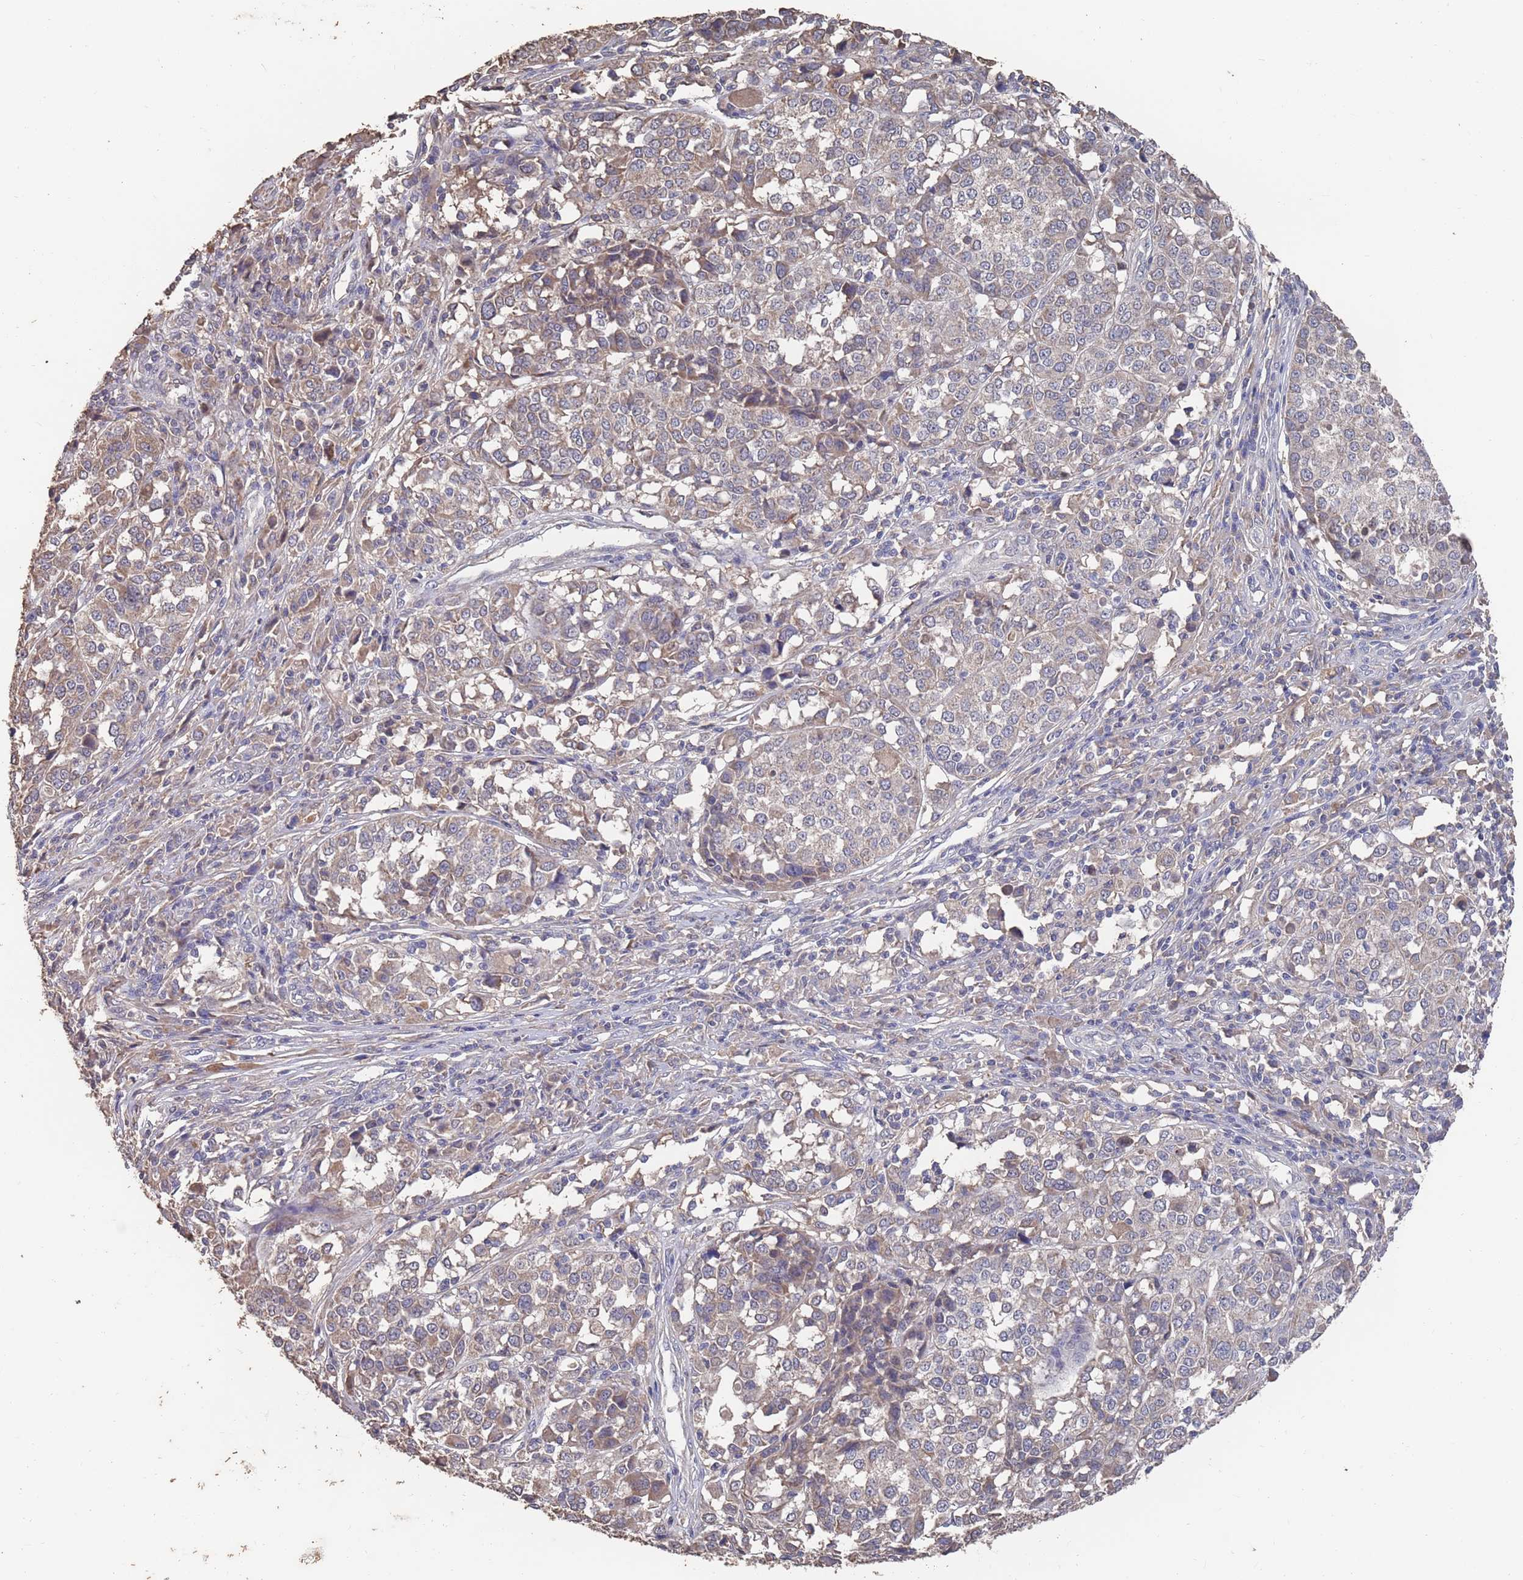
{"staining": {"intensity": "weak", "quantity": ">75%", "location": "cytoplasmic/membranous"}, "tissue": "melanoma", "cell_type": "Tumor cells", "image_type": "cancer", "snomed": [{"axis": "morphology", "description": "Malignant melanoma, Metastatic site"}, {"axis": "topography", "description": "Lymph node"}], "caption": "High-magnification brightfield microscopy of melanoma stained with DAB (brown) and counterstained with hematoxylin (blue). tumor cells exhibit weak cytoplasmic/membranous expression is seen in approximately>75% of cells.", "gene": "BTBD18", "patient": {"sex": "male", "age": 44}}